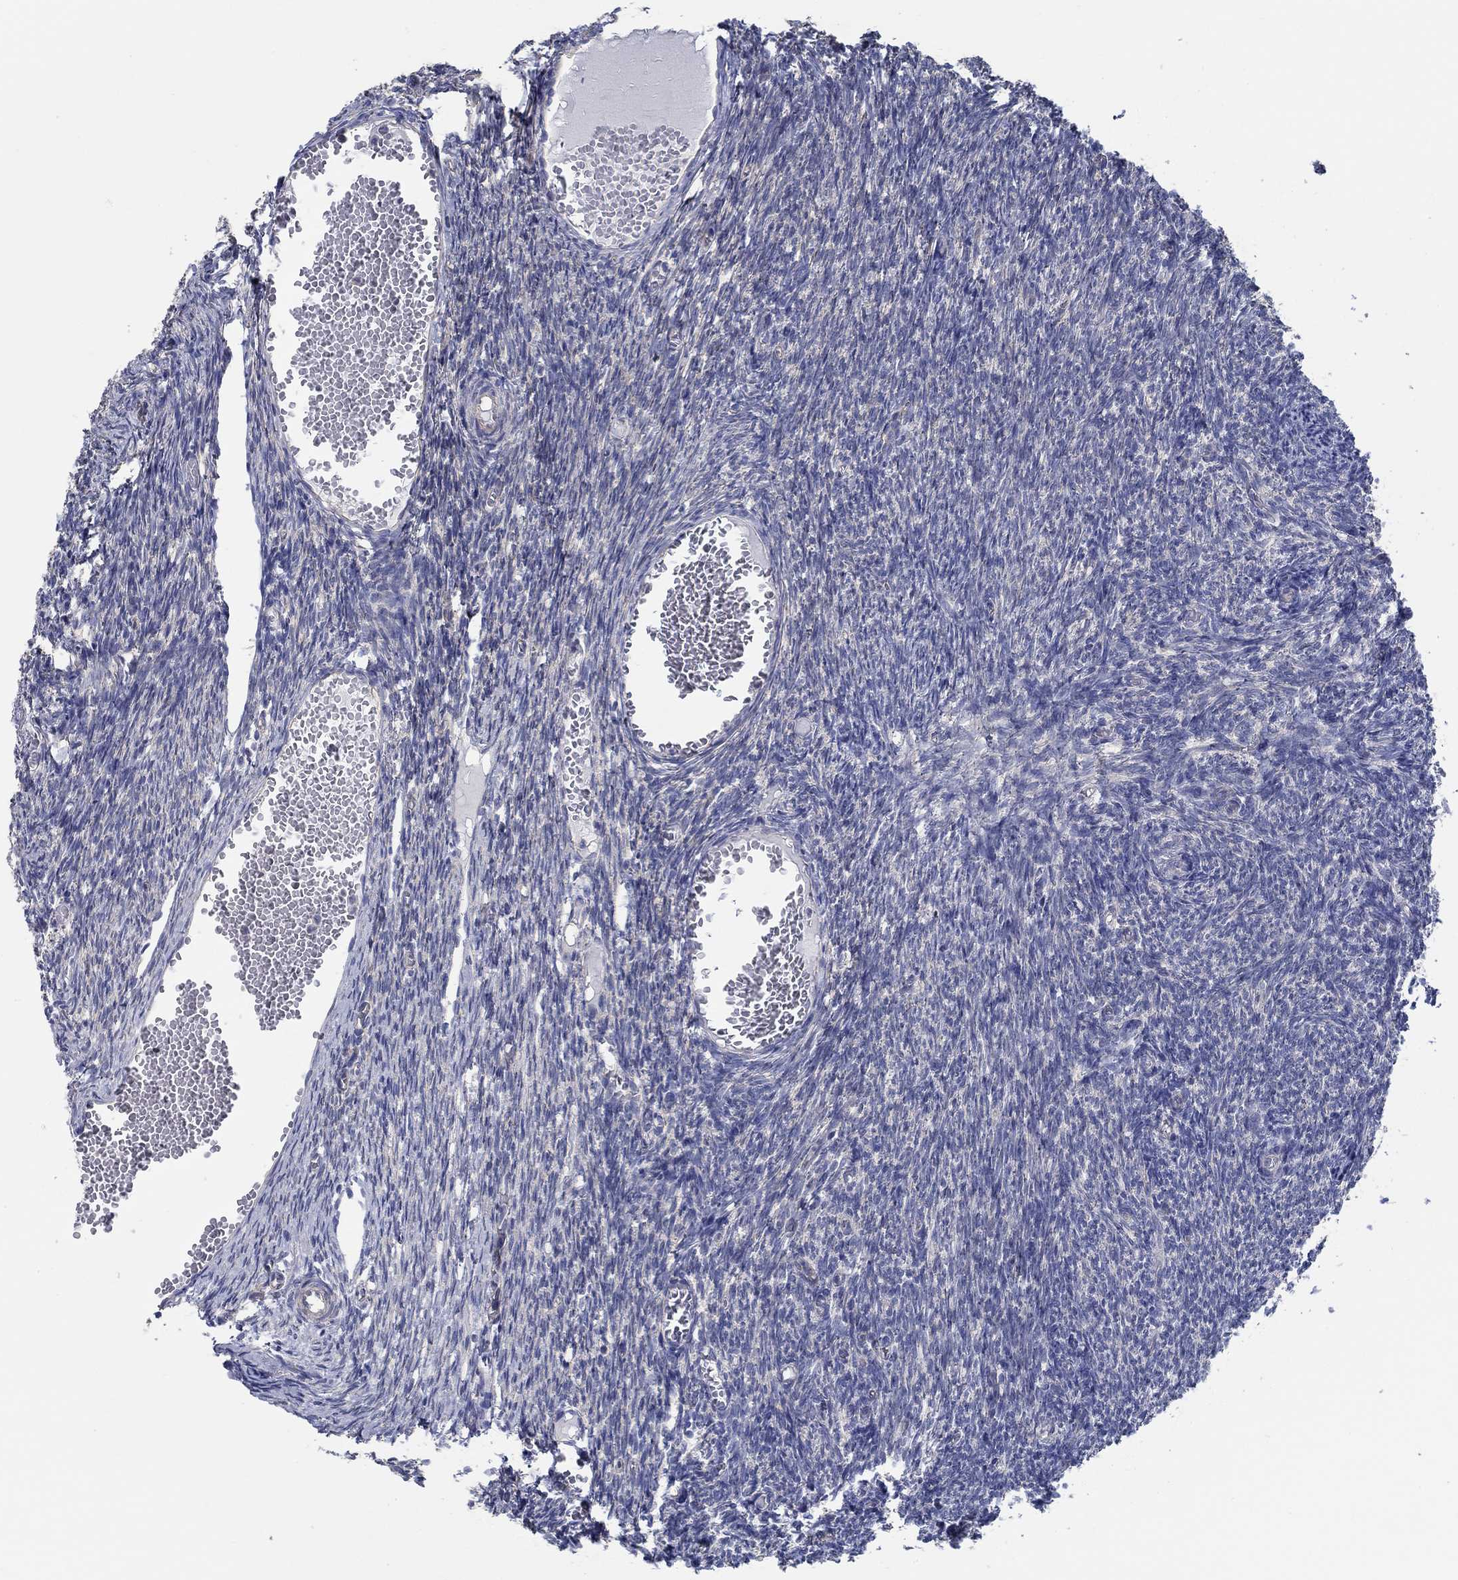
{"staining": {"intensity": "negative", "quantity": "none", "location": "none"}, "tissue": "ovary", "cell_type": "Follicle cells", "image_type": "normal", "snomed": [{"axis": "morphology", "description": "Normal tissue, NOS"}, {"axis": "topography", "description": "Ovary"}], "caption": "This histopathology image is of unremarkable ovary stained with IHC to label a protein in brown with the nuclei are counter-stained blue. There is no positivity in follicle cells.", "gene": "BBOF1", "patient": {"sex": "female", "age": 39}}